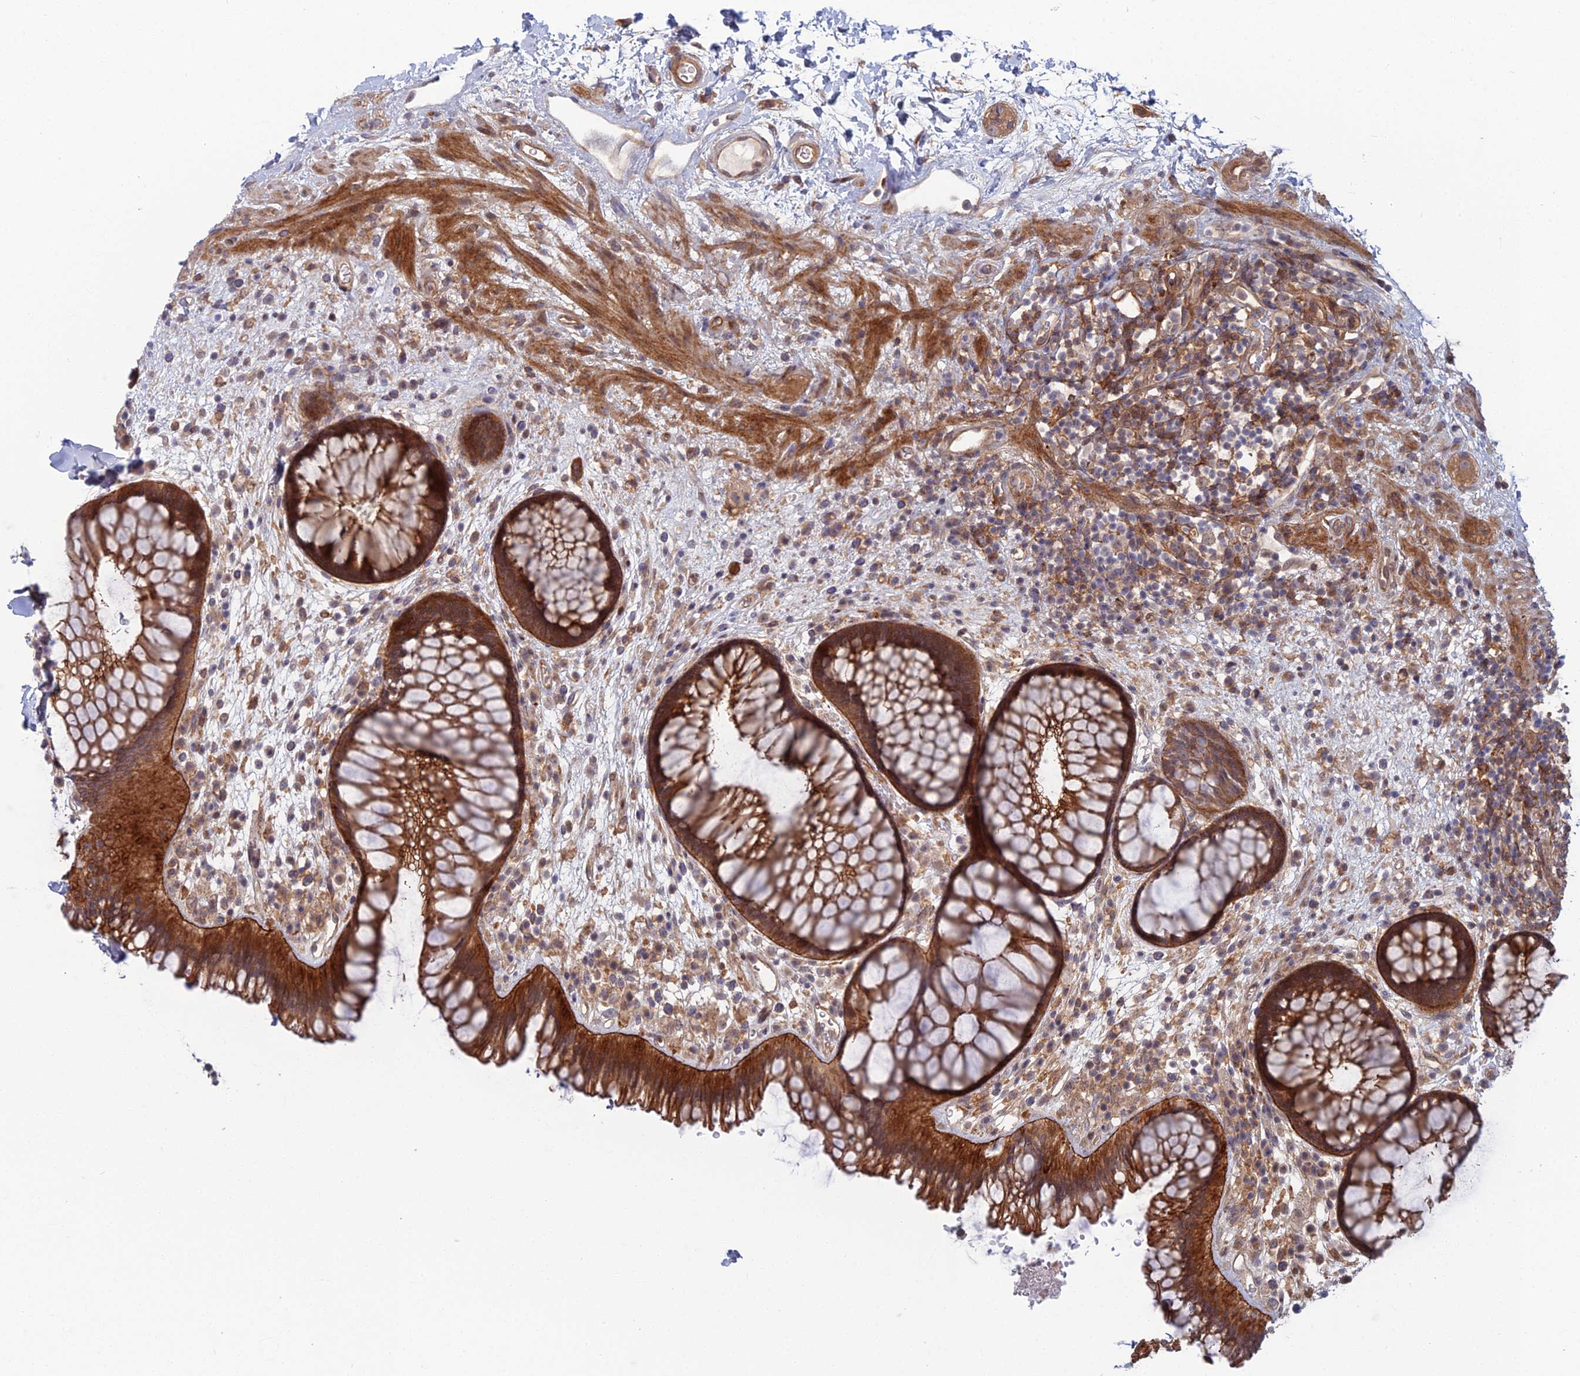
{"staining": {"intensity": "strong", "quantity": ">75%", "location": "cytoplasmic/membranous"}, "tissue": "rectum", "cell_type": "Glandular cells", "image_type": "normal", "snomed": [{"axis": "morphology", "description": "Normal tissue, NOS"}, {"axis": "topography", "description": "Rectum"}], "caption": "IHC micrograph of benign human rectum stained for a protein (brown), which shows high levels of strong cytoplasmic/membranous staining in approximately >75% of glandular cells.", "gene": "ABHD1", "patient": {"sex": "male", "age": 51}}